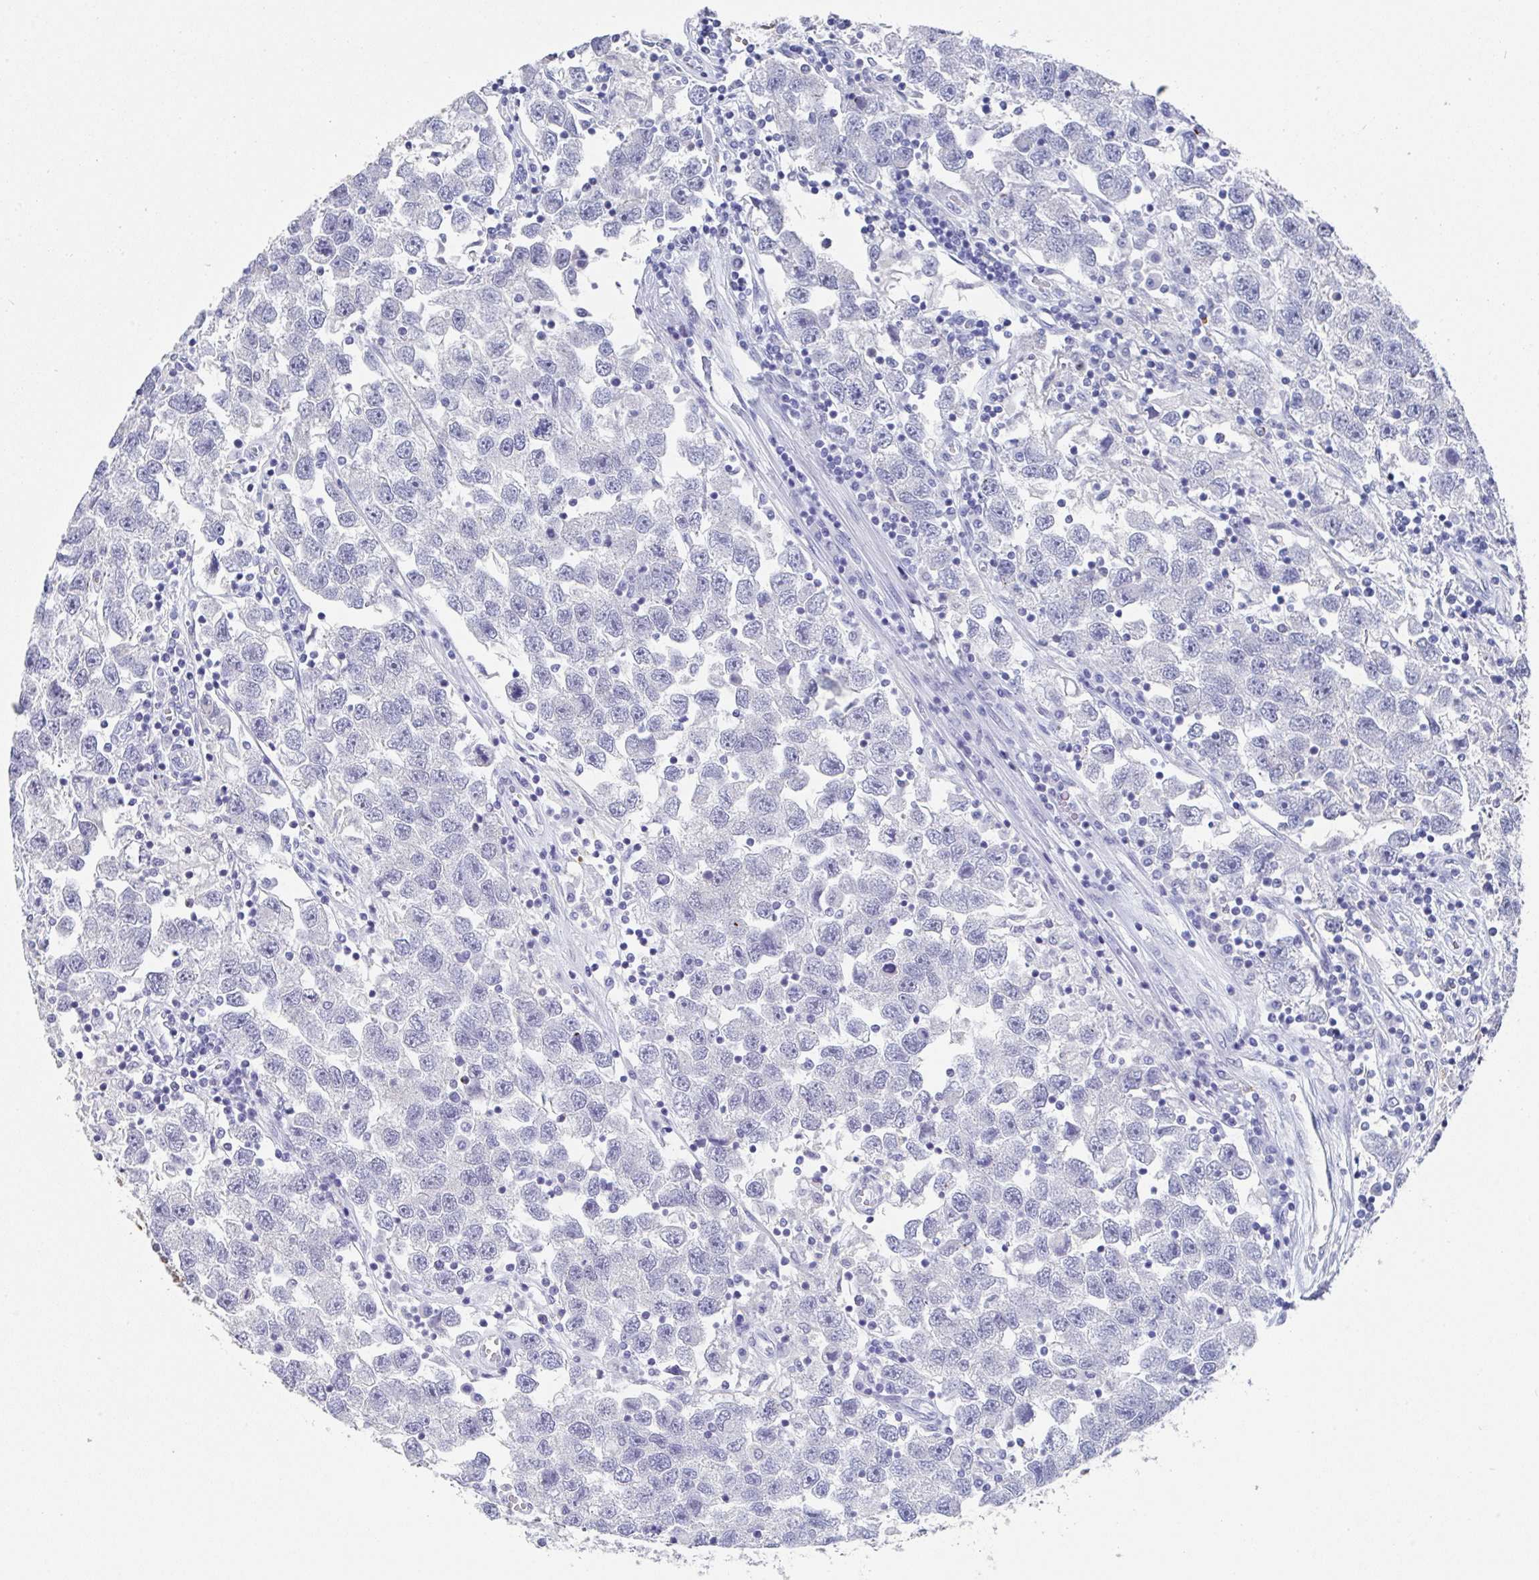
{"staining": {"intensity": "negative", "quantity": "none", "location": "none"}, "tissue": "testis cancer", "cell_type": "Tumor cells", "image_type": "cancer", "snomed": [{"axis": "morphology", "description": "Seminoma, NOS"}, {"axis": "topography", "description": "Testis"}], "caption": "IHC micrograph of neoplastic tissue: human testis cancer stained with DAB (3,3'-diaminobenzidine) exhibits no significant protein positivity in tumor cells.", "gene": "TNFRSF8", "patient": {"sex": "male", "age": 26}}